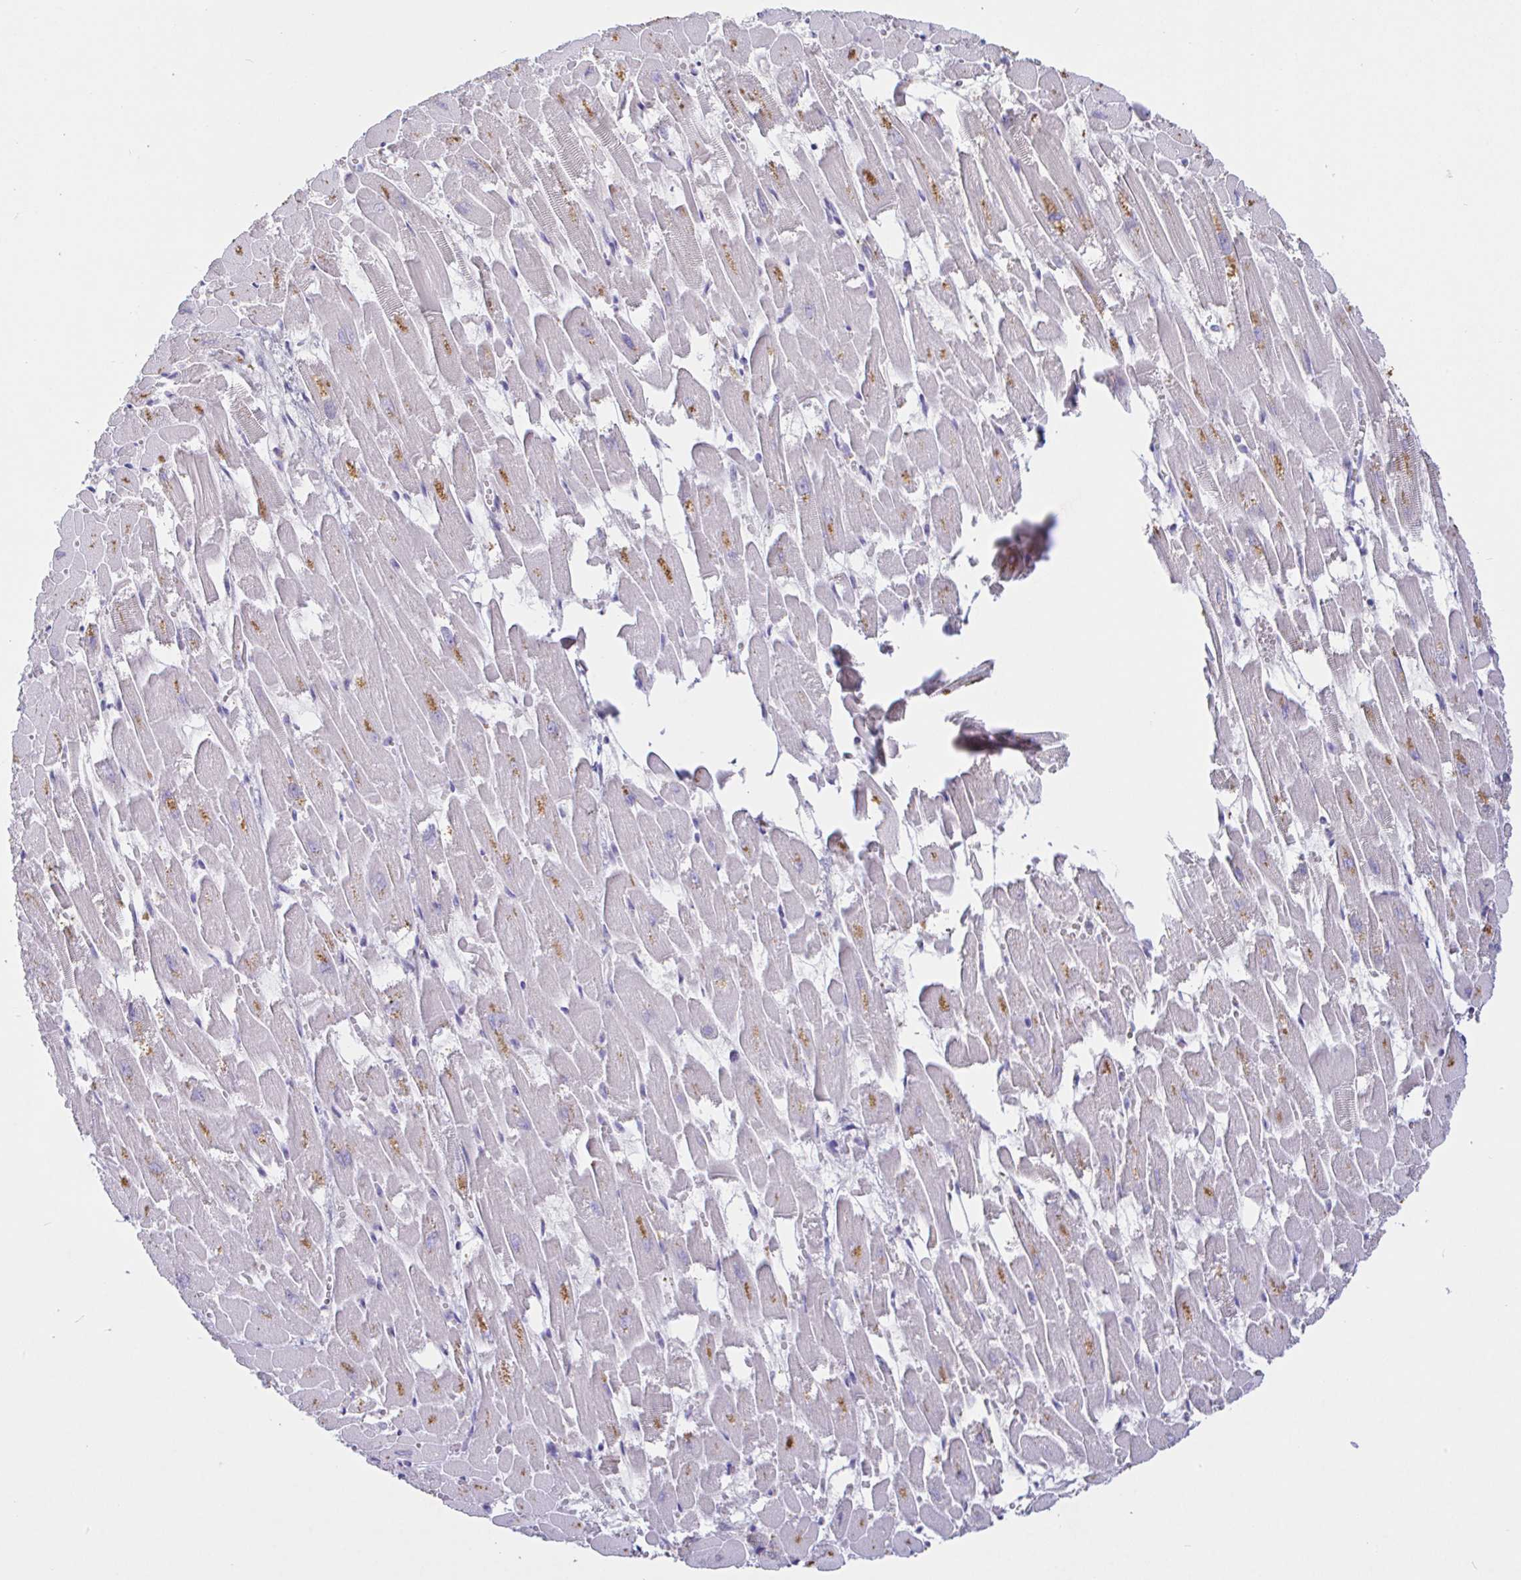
{"staining": {"intensity": "moderate", "quantity": "<25%", "location": "cytoplasmic/membranous"}, "tissue": "heart muscle", "cell_type": "Cardiomyocytes", "image_type": "normal", "snomed": [{"axis": "morphology", "description": "Normal tissue, NOS"}, {"axis": "topography", "description": "Heart"}], "caption": "About <25% of cardiomyocytes in normal heart muscle reveal moderate cytoplasmic/membranous protein staining as visualized by brown immunohistochemical staining.", "gene": "SAA2", "patient": {"sex": "female", "age": 52}}